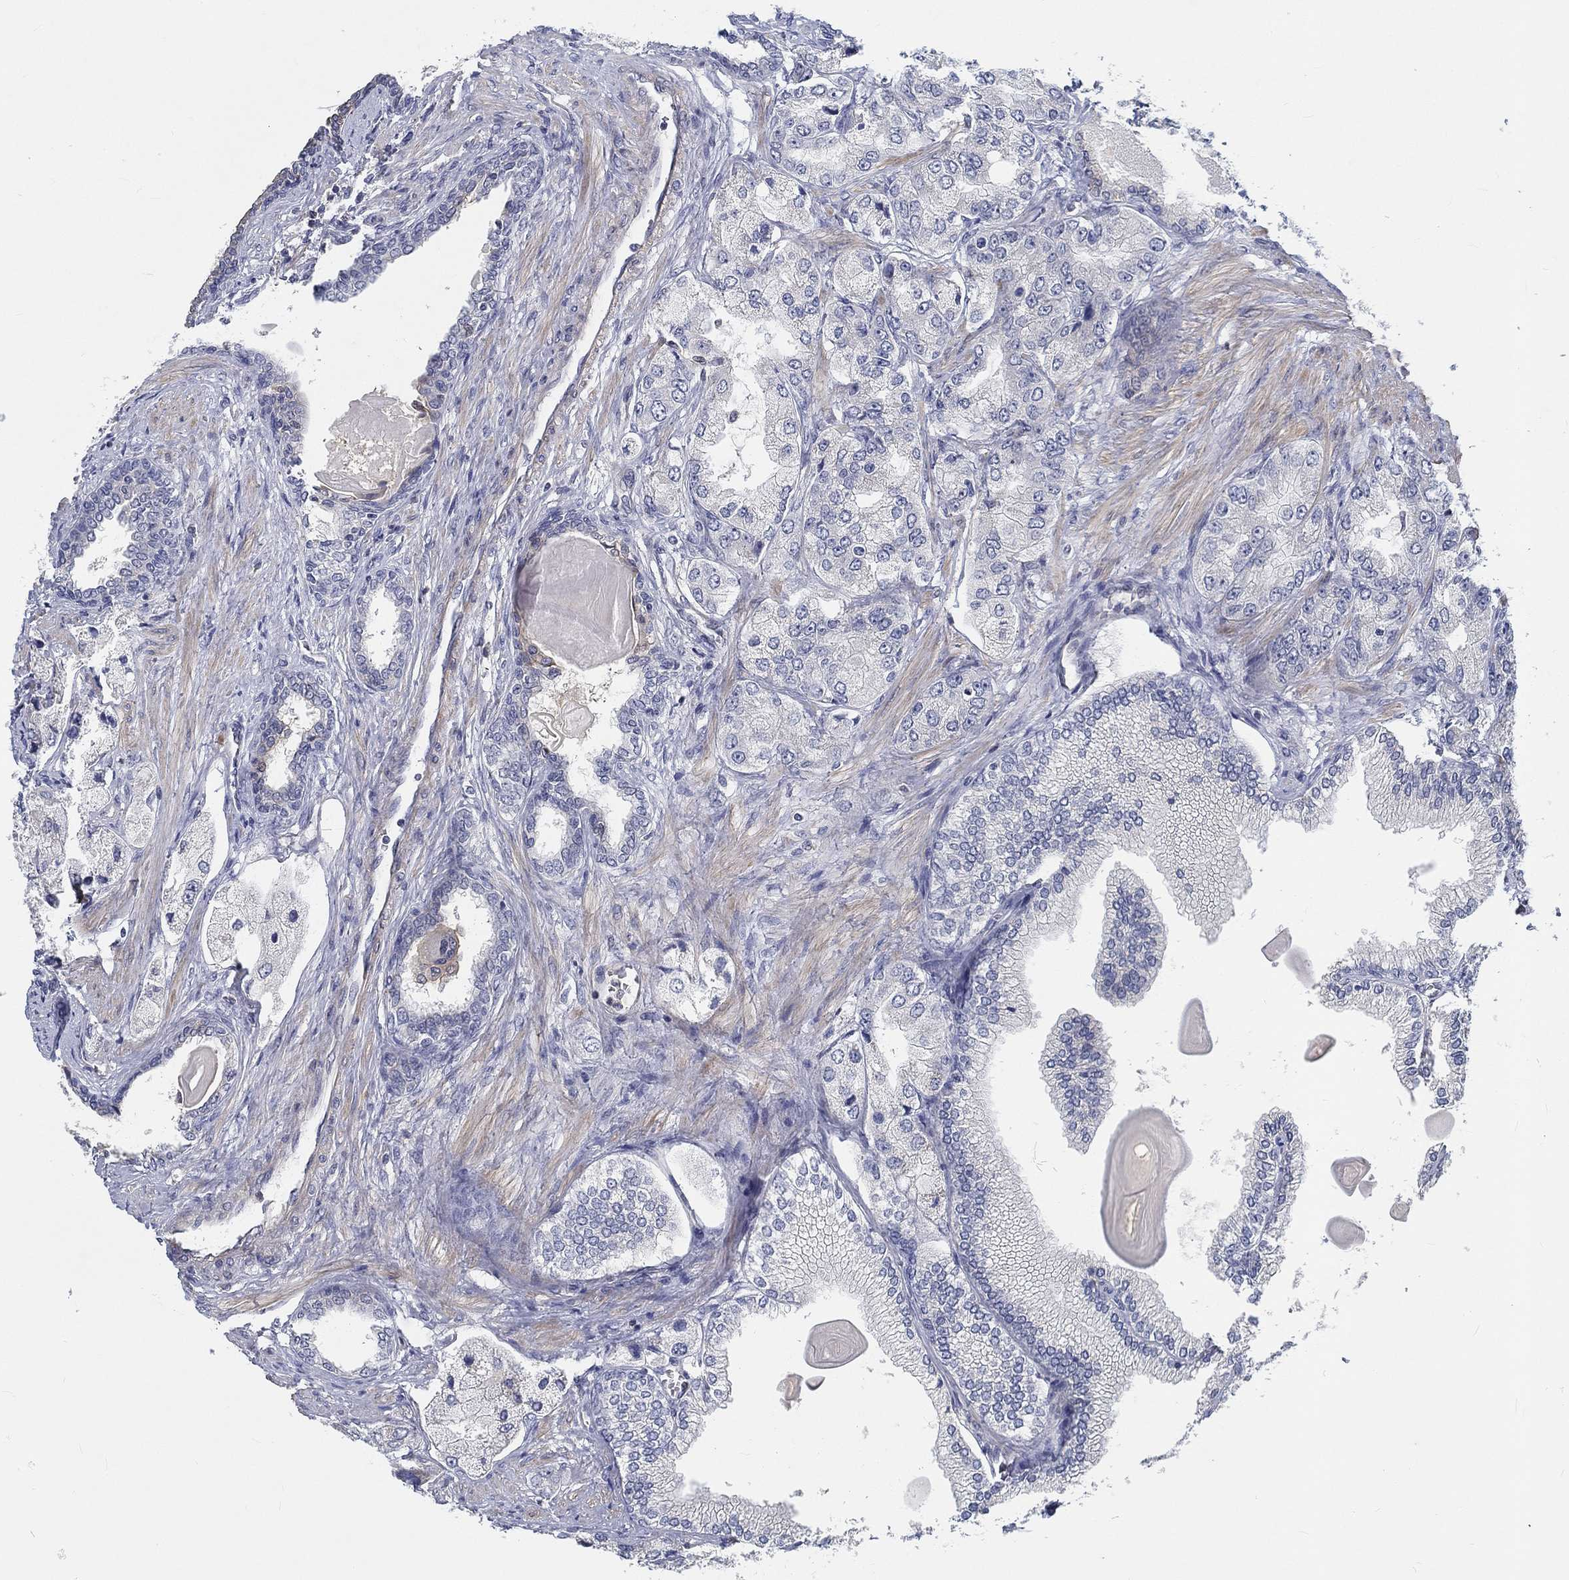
{"staining": {"intensity": "negative", "quantity": "none", "location": "none"}, "tissue": "prostate cancer", "cell_type": "Tumor cells", "image_type": "cancer", "snomed": [{"axis": "morphology", "description": "Adenocarcinoma, Low grade"}, {"axis": "topography", "description": "Prostate"}], "caption": "A high-resolution micrograph shows IHC staining of prostate cancer, which exhibits no significant staining in tumor cells.", "gene": "MYBPC1", "patient": {"sex": "male", "age": 69}}